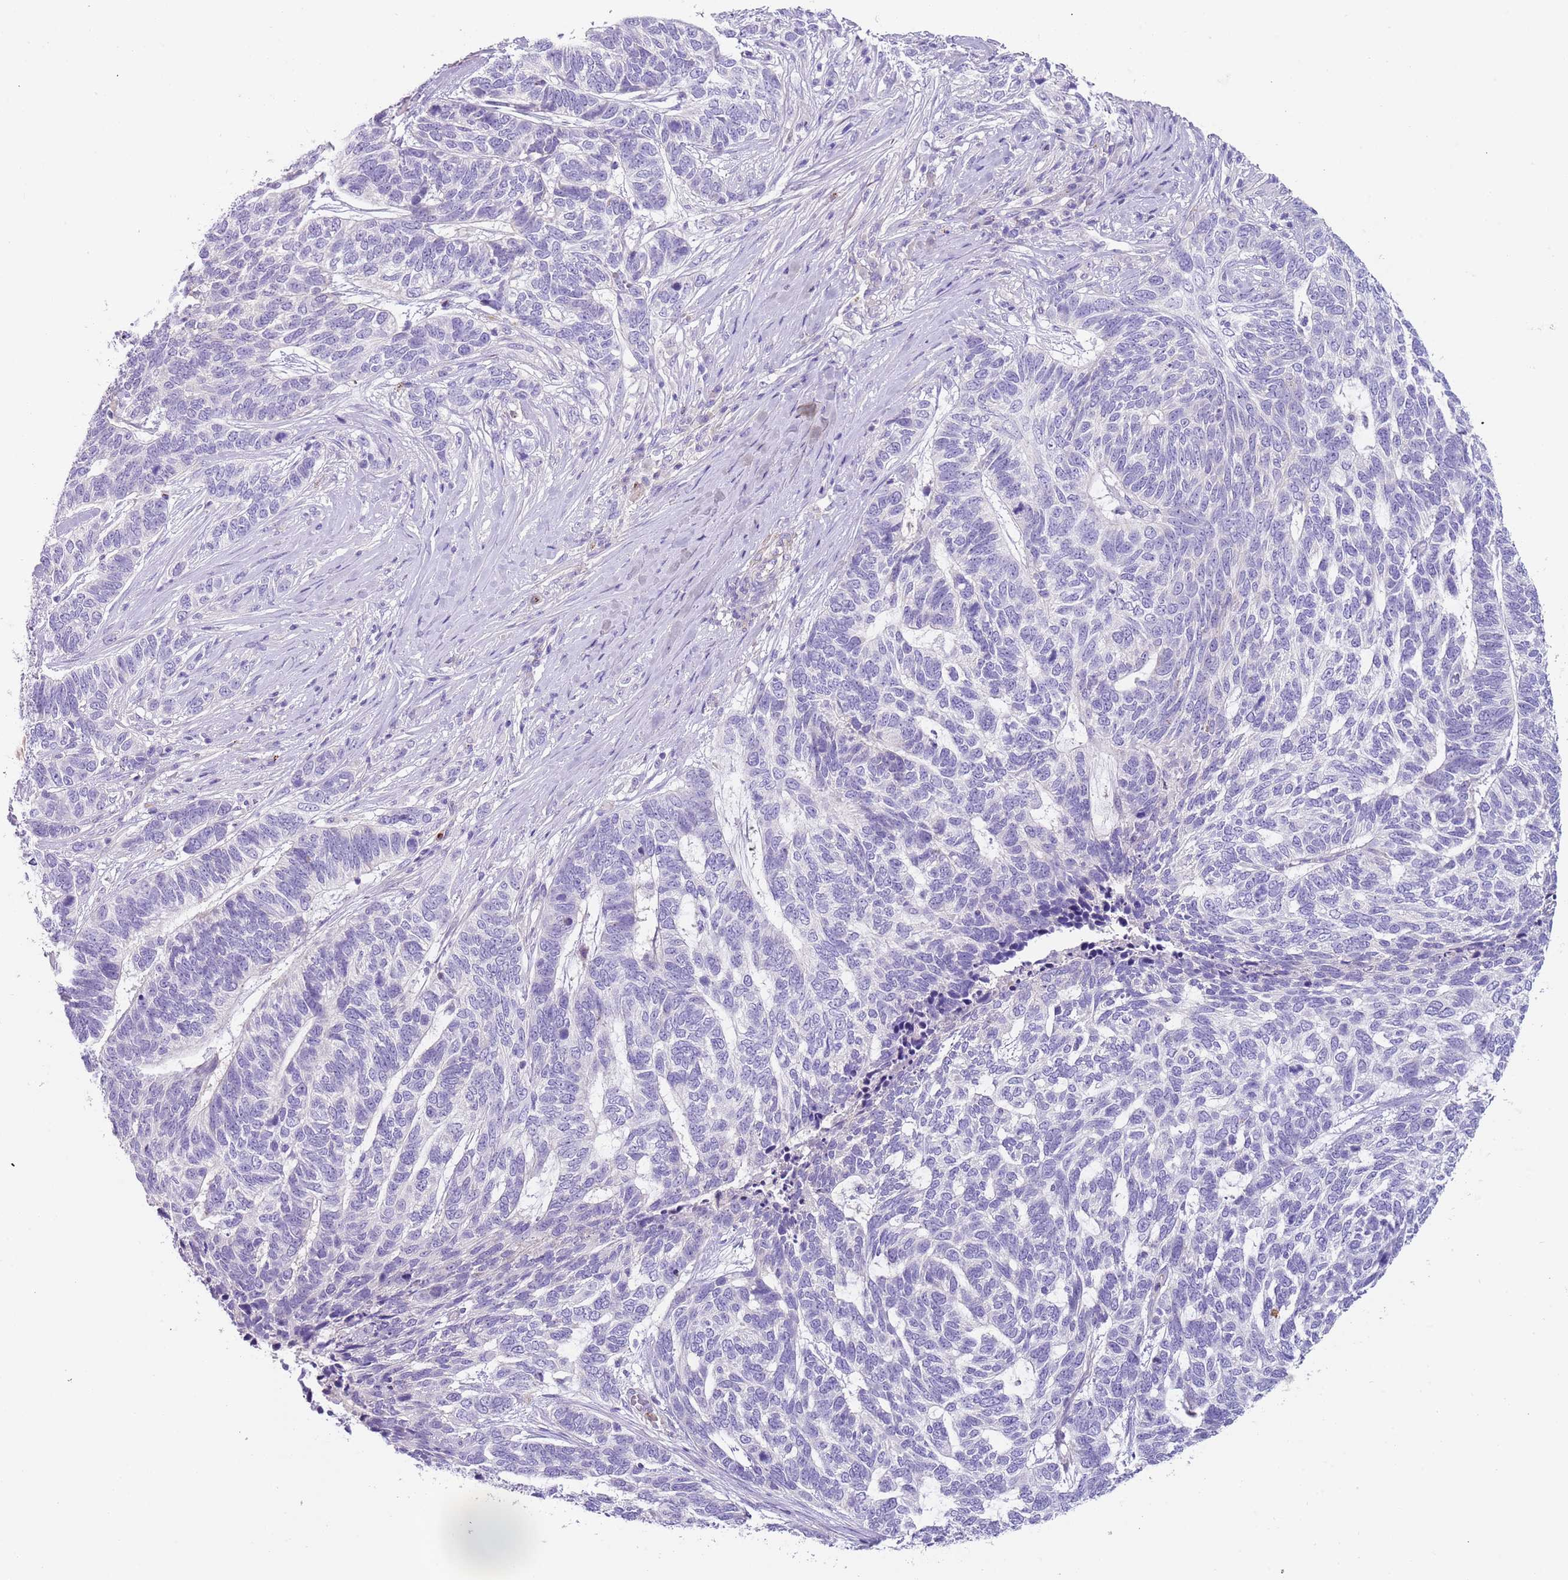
{"staining": {"intensity": "negative", "quantity": "none", "location": "none"}, "tissue": "skin cancer", "cell_type": "Tumor cells", "image_type": "cancer", "snomed": [{"axis": "morphology", "description": "Basal cell carcinoma"}, {"axis": "topography", "description": "Skin"}], "caption": "Immunohistochemistry of skin cancer displays no expression in tumor cells. The staining is performed using DAB brown chromogen with nuclei counter-stained in using hematoxylin.", "gene": "LRRN3", "patient": {"sex": "female", "age": 65}}